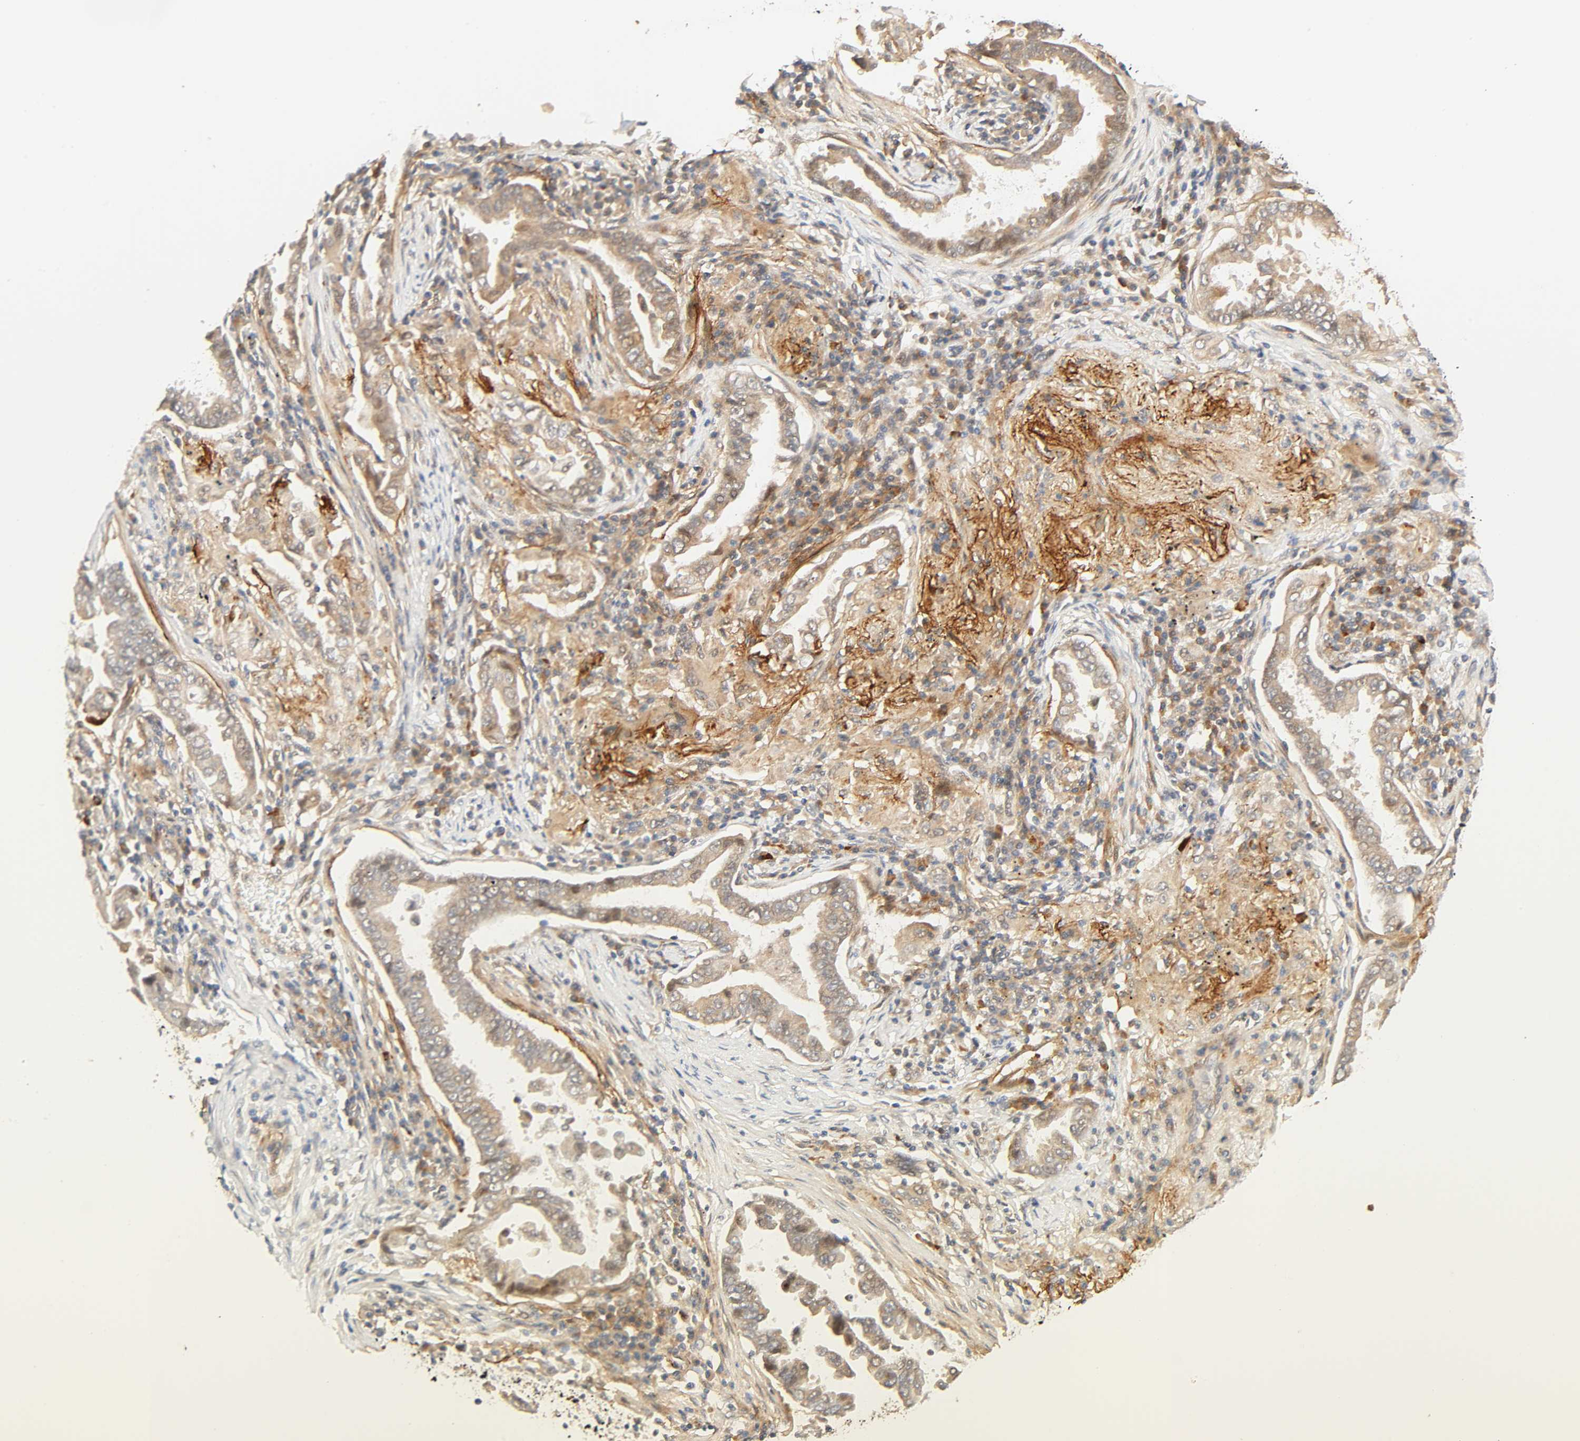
{"staining": {"intensity": "moderate", "quantity": ">75%", "location": "cytoplasmic/membranous"}, "tissue": "lung cancer", "cell_type": "Tumor cells", "image_type": "cancer", "snomed": [{"axis": "morphology", "description": "Normal tissue, NOS"}, {"axis": "morphology", "description": "Inflammation, NOS"}, {"axis": "morphology", "description": "Adenocarcinoma, NOS"}, {"axis": "topography", "description": "Lung"}], "caption": "The immunohistochemical stain highlights moderate cytoplasmic/membranous staining in tumor cells of lung cancer (adenocarcinoma) tissue.", "gene": "CACNA1G", "patient": {"sex": "female", "age": 64}}